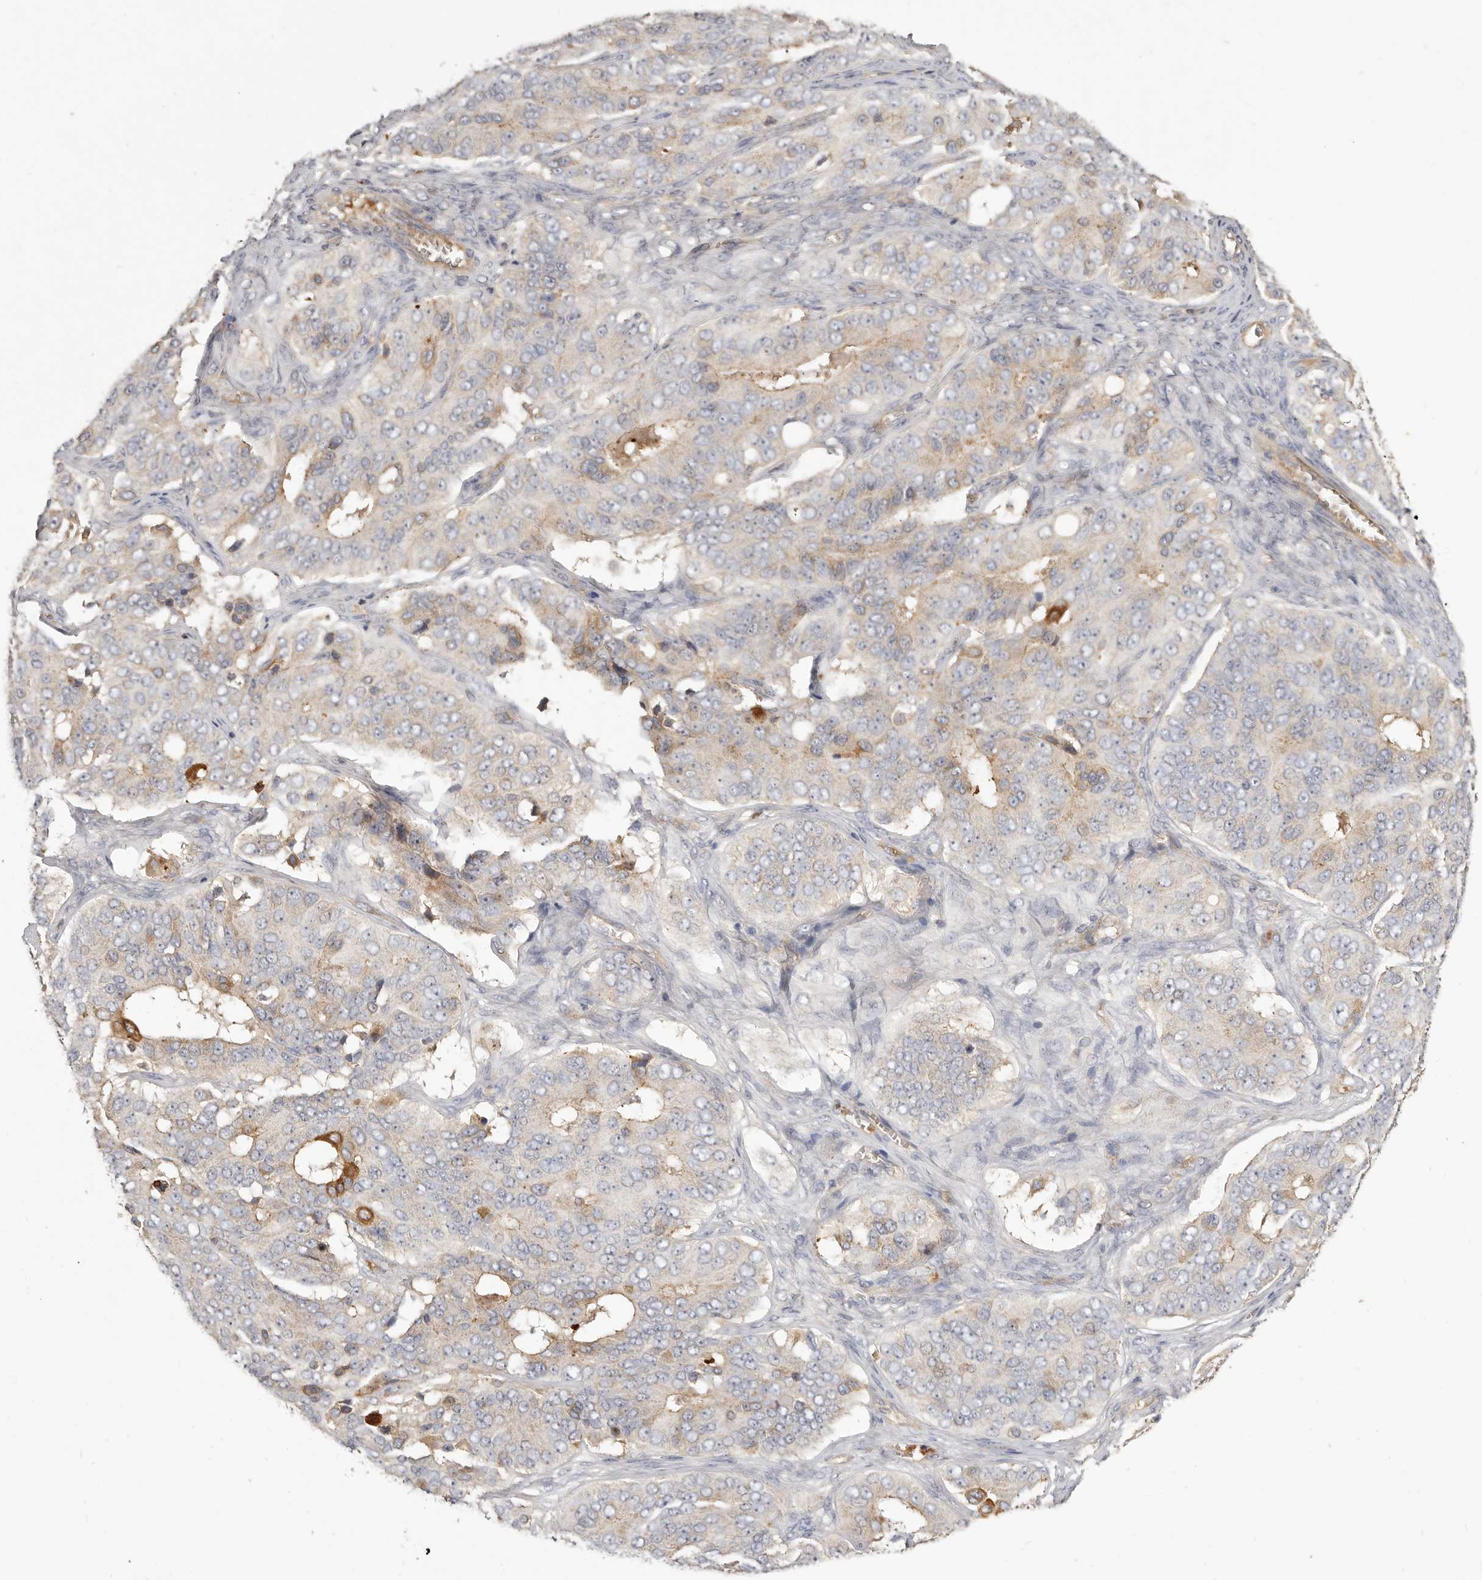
{"staining": {"intensity": "weak", "quantity": "25%-75%", "location": "cytoplasmic/membranous"}, "tissue": "ovarian cancer", "cell_type": "Tumor cells", "image_type": "cancer", "snomed": [{"axis": "morphology", "description": "Carcinoma, endometroid"}, {"axis": "topography", "description": "Ovary"}], "caption": "A photomicrograph showing weak cytoplasmic/membranous staining in approximately 25%-75% of tumor cells in ovarian endometroid carcinoma, as visualized by brown immunohistochemical staining.", "gene": "ADAMTS9", "patient": {"sex": "female", "age": 51}}